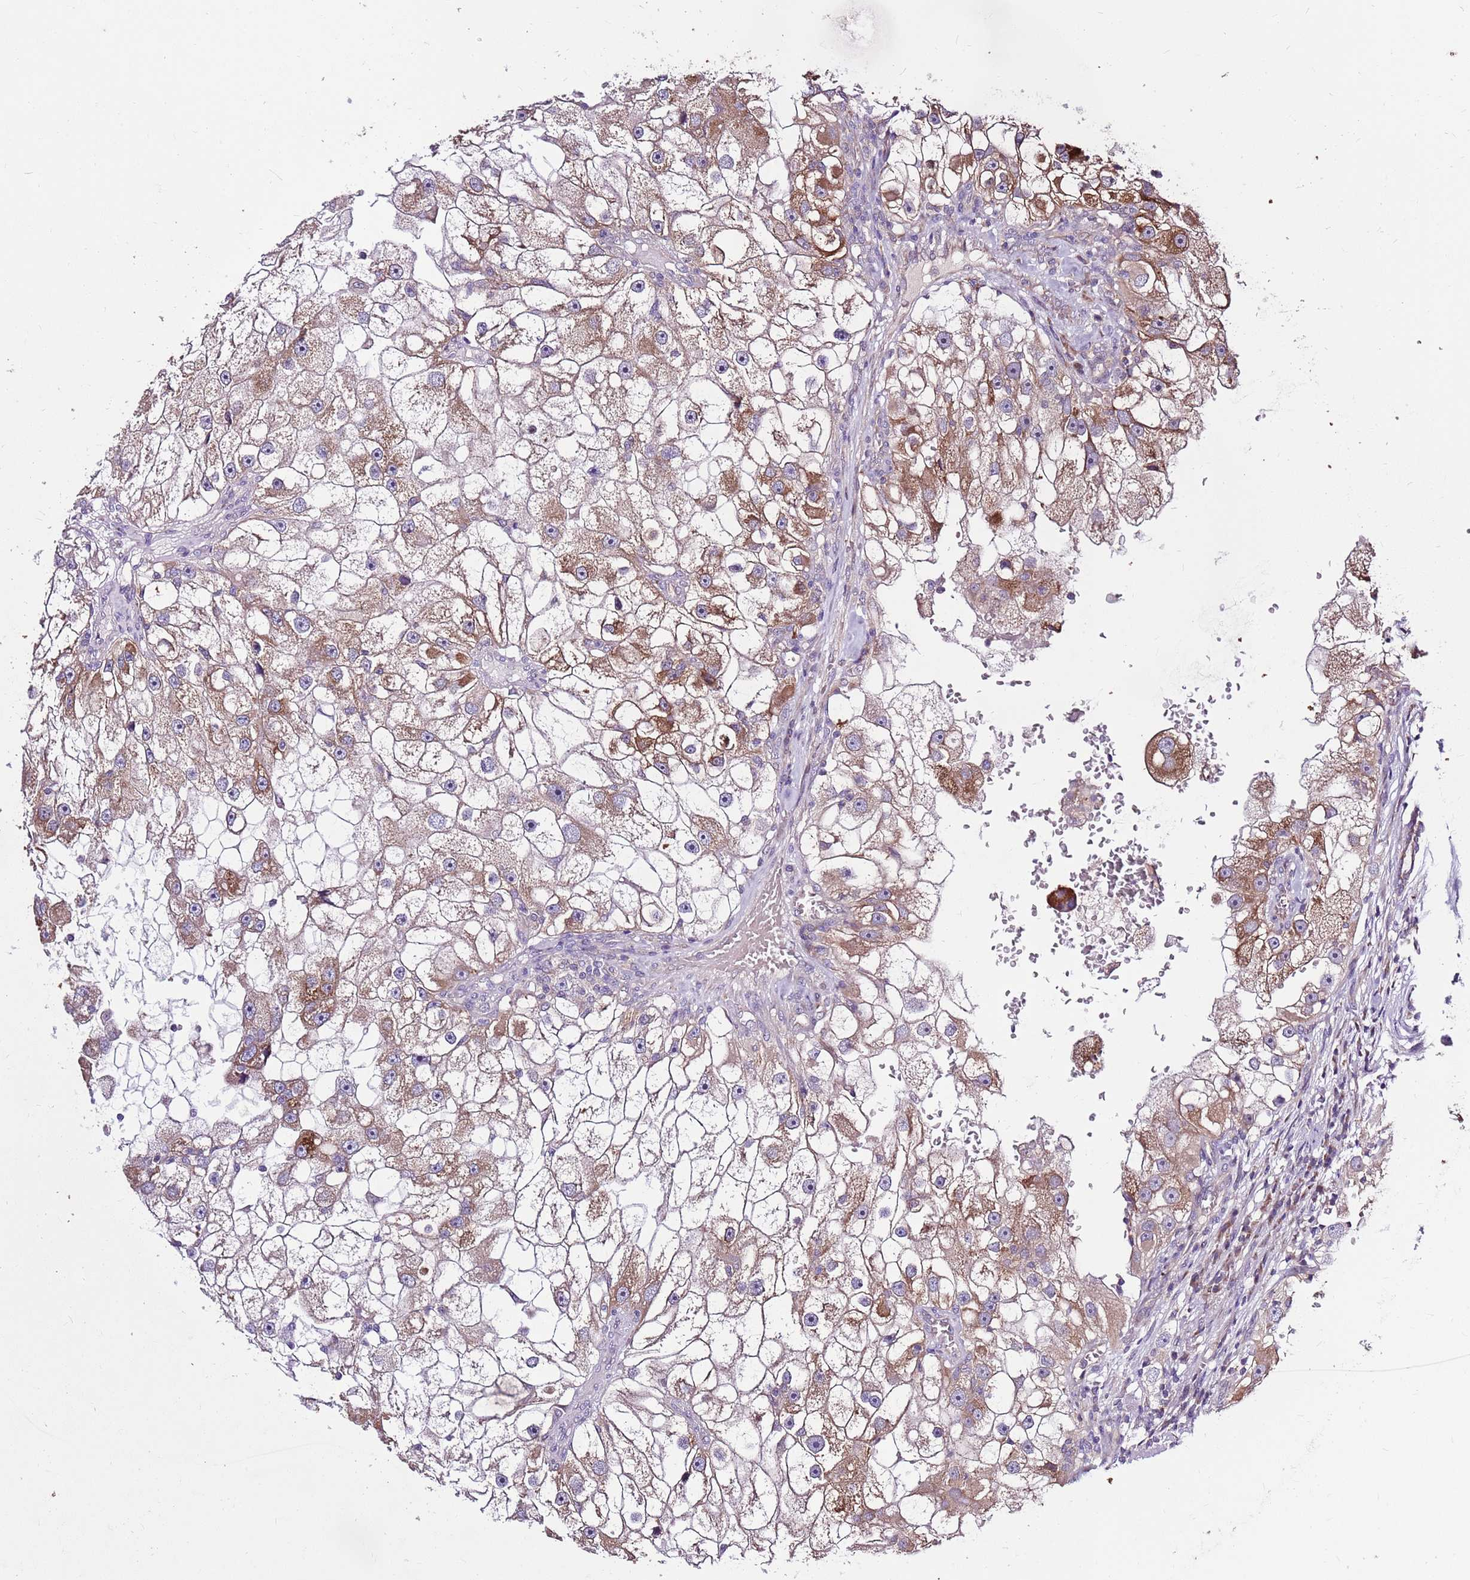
{"staining": {"intensity": "moderate", "quantity": ">75%", "location": "cytoplasmic/membranous"}, "tissue": "renal cancer", "cell_type": "Tumor cells", "image_type": "cancer", "snomed": [{"axis": "morphology", "description": "Adenocarcinoma, NOS"}, {"axis": "topography", "description": "Kidney"}], "caption": "Immunohistochemical staining of adenocarcinoma (renal) reveals moderate cytoplasmic/membranous protein staining in about >75% of tumor cells.", "gene": "SMG1", "patient": {"sex": "male", "age": 63}}